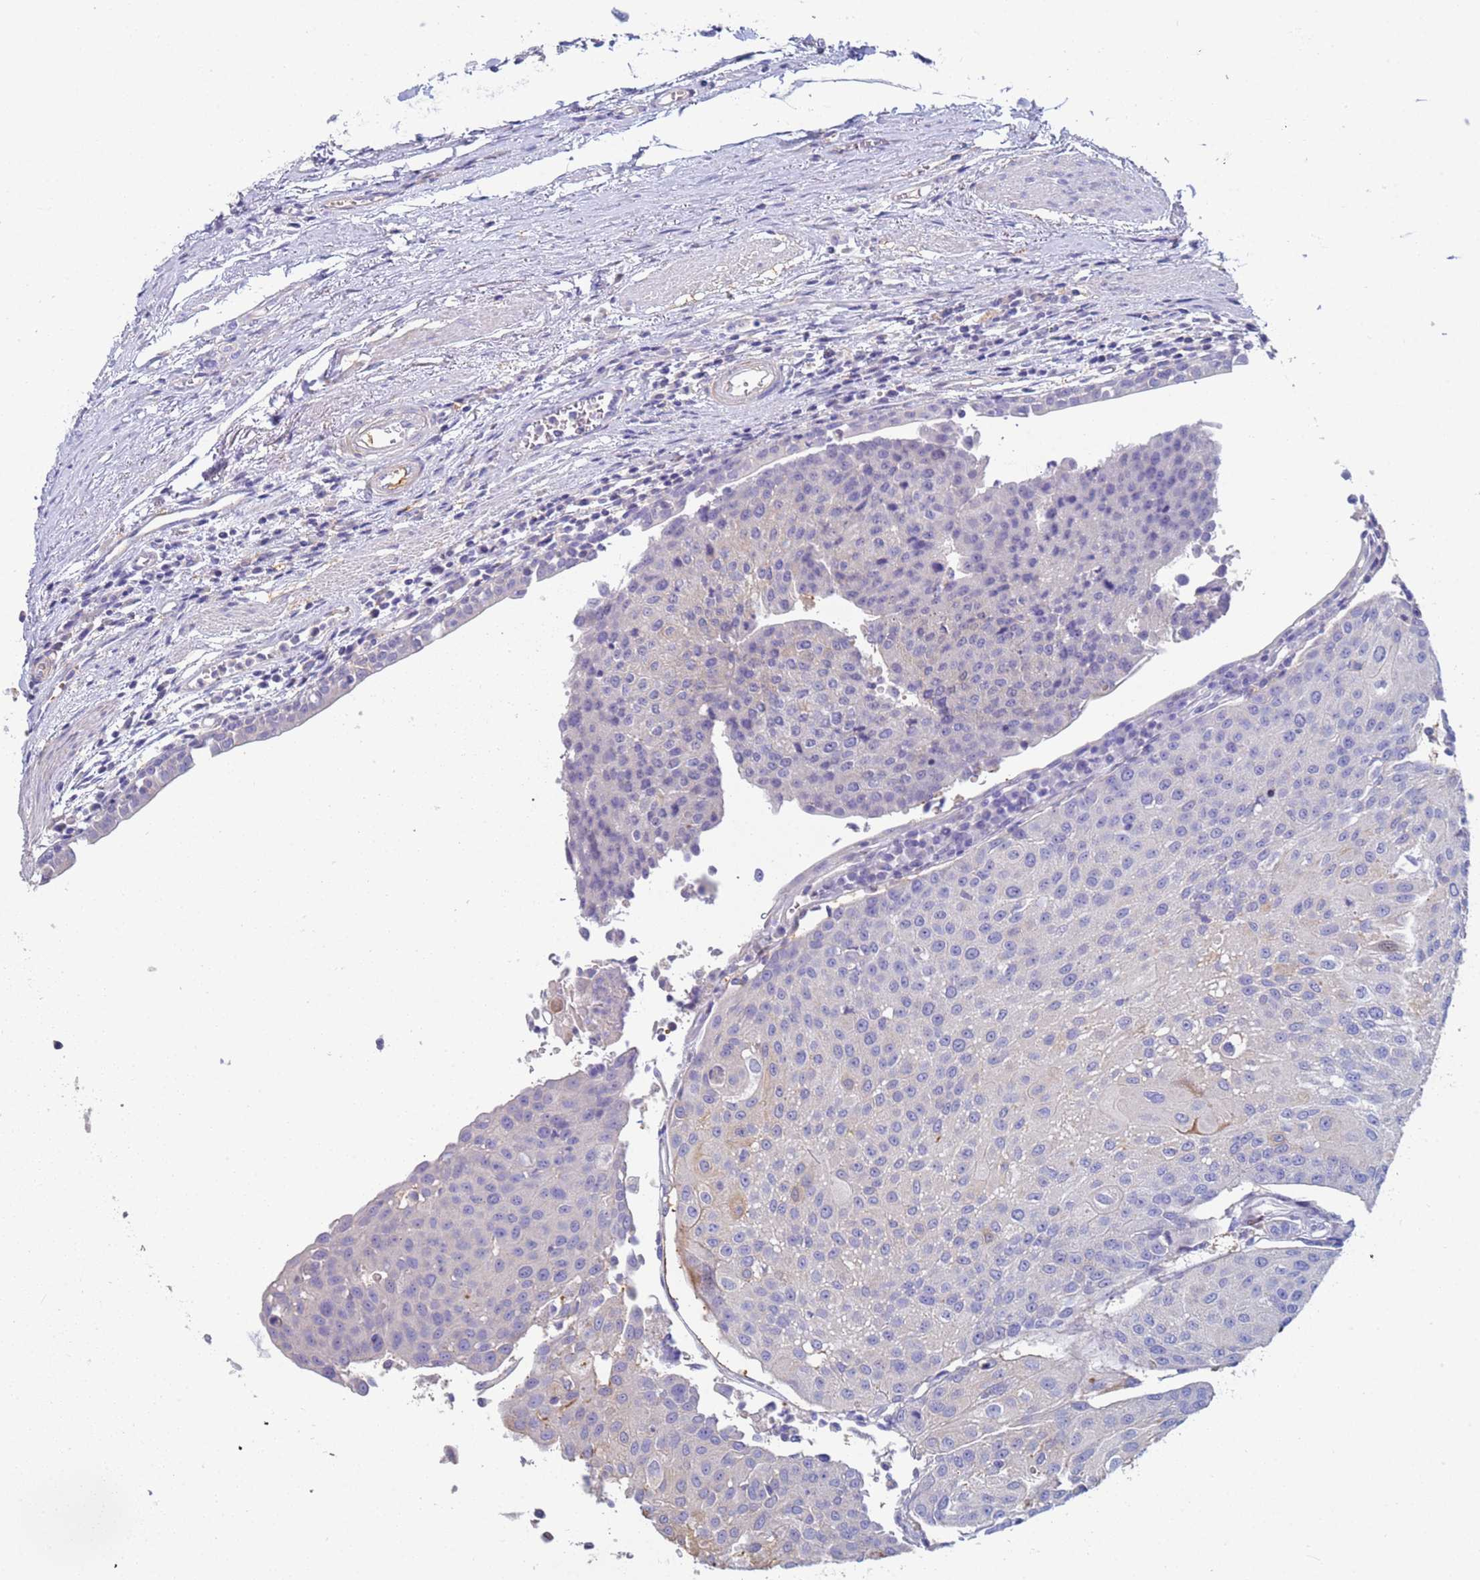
{"staining": {"intensity": "moderate", "quantity": "<25%", "location": "cytoplasmic/membranous"}, "tissue": "urothelial cancer", "cell_type": "Tumor cells", "image_type": "cancer", "snomed": [{"axis": "morphology", "description": "Urothelial carcinoma, High grade"}, {"axis": "topography", "description": "Urinary bladder"}], "caption": "Immunohistochemical staining of human urothelial cancer exhibits moderate cytoplasmic/membranous protein expression in approximately <25% of tumor cells. (Stains: DAB (3,3'-diaminobenzidine) in brown, nuclei in blue, Microscopy: brightfield microscopy at high magnification).", "gene": "PPP6R1", "patient": {"sex": "female", "age": 85}}